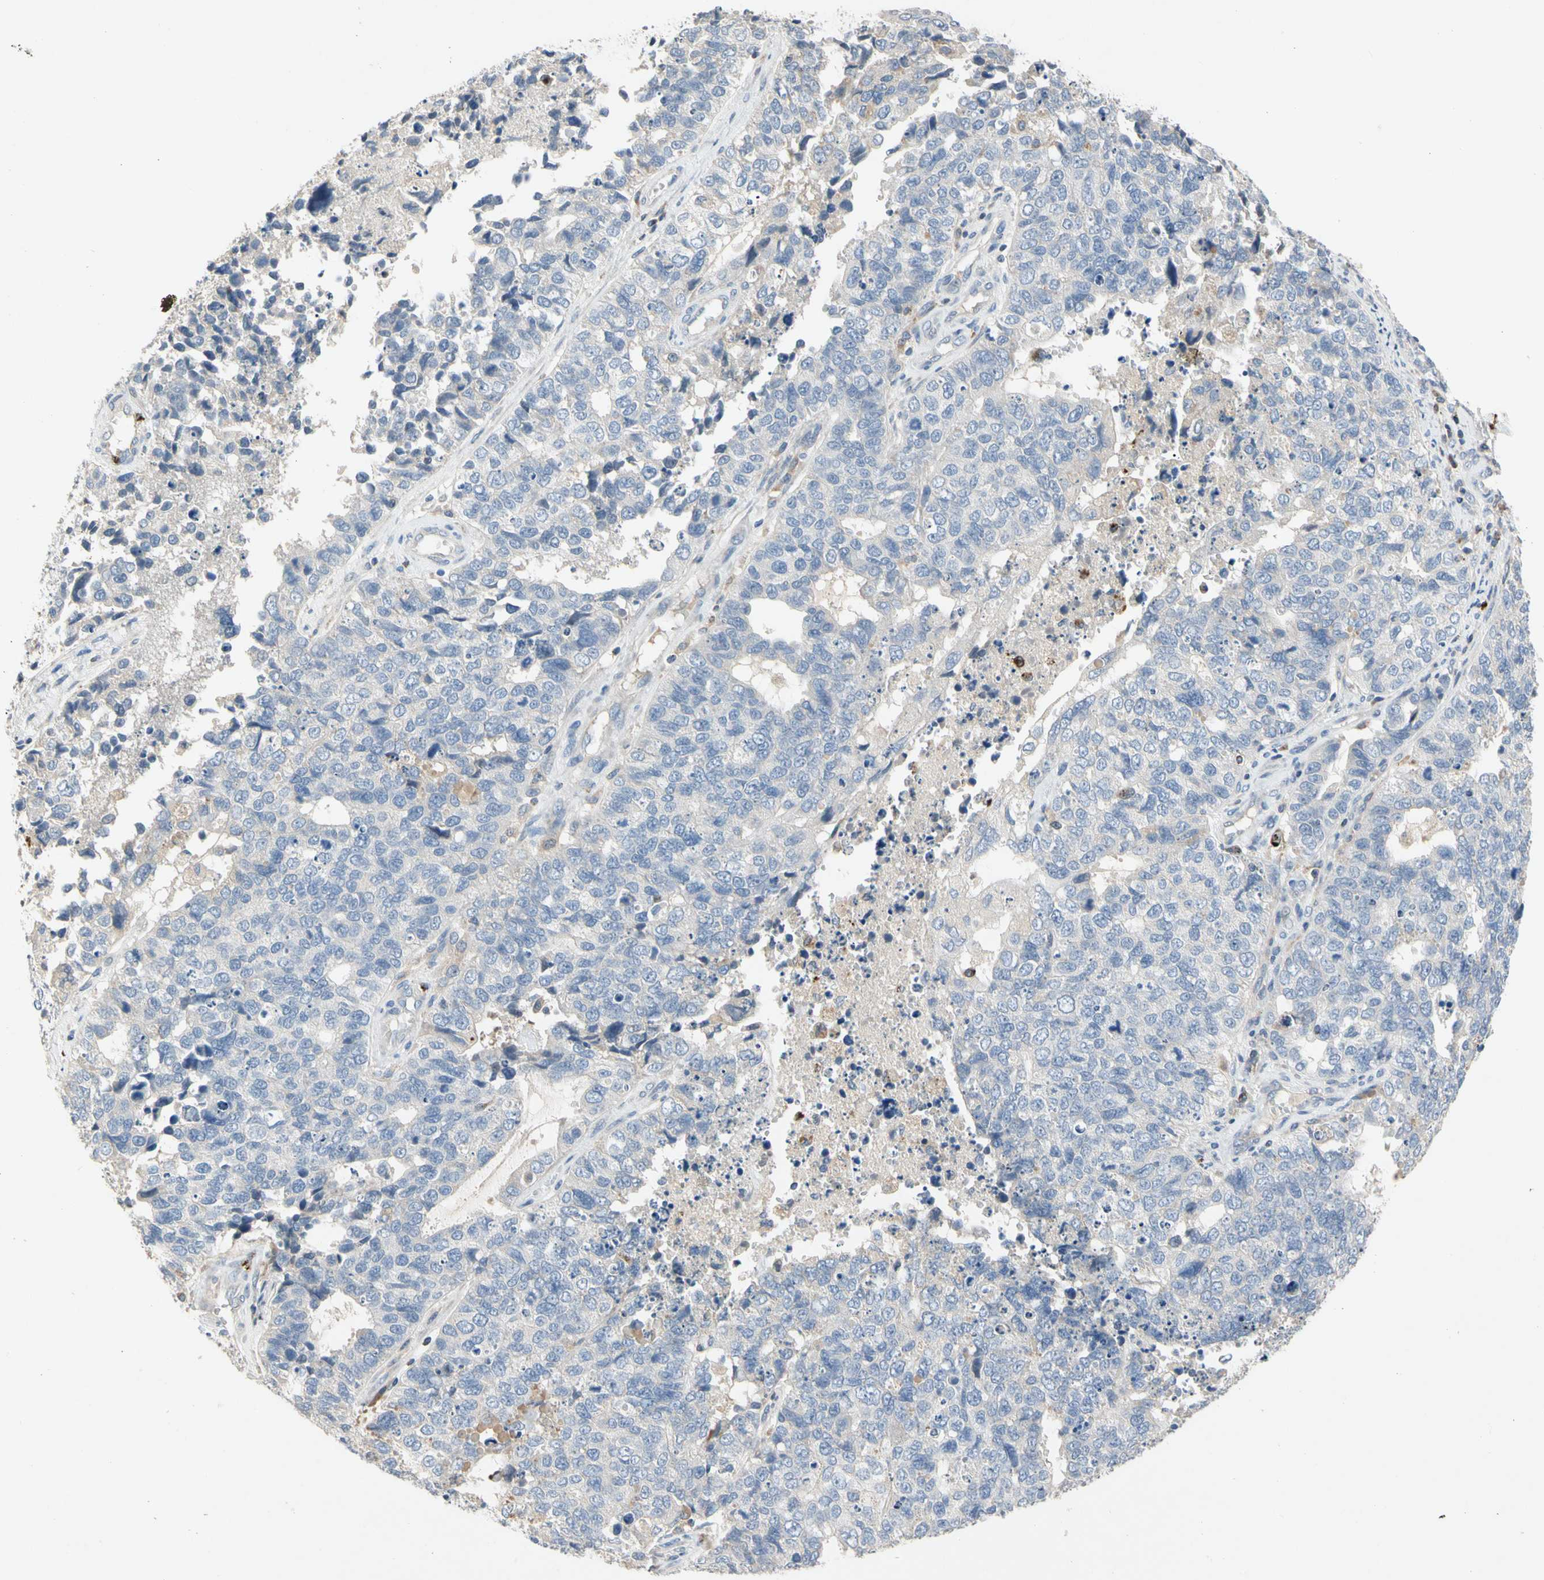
{"staining": {"intensity": "negative", "quantity": "none", "location": "none"}, "tissue": "cervical cancer", "cell_type": "Tumor cells", "image_type": "cancer", "snomed": [{"axis": "morphology", "description": "Squamous cell carcinoma, NOS"}, {"axis": "topography", "description": "Cervix"}], "caption": "Immunohistochemistry (IHC) of squamous cell carcinoma (cervical) displays no positivity in tumor cells.", "gene": "ADA2", "patient": {"sex": "female", "age": 63}}